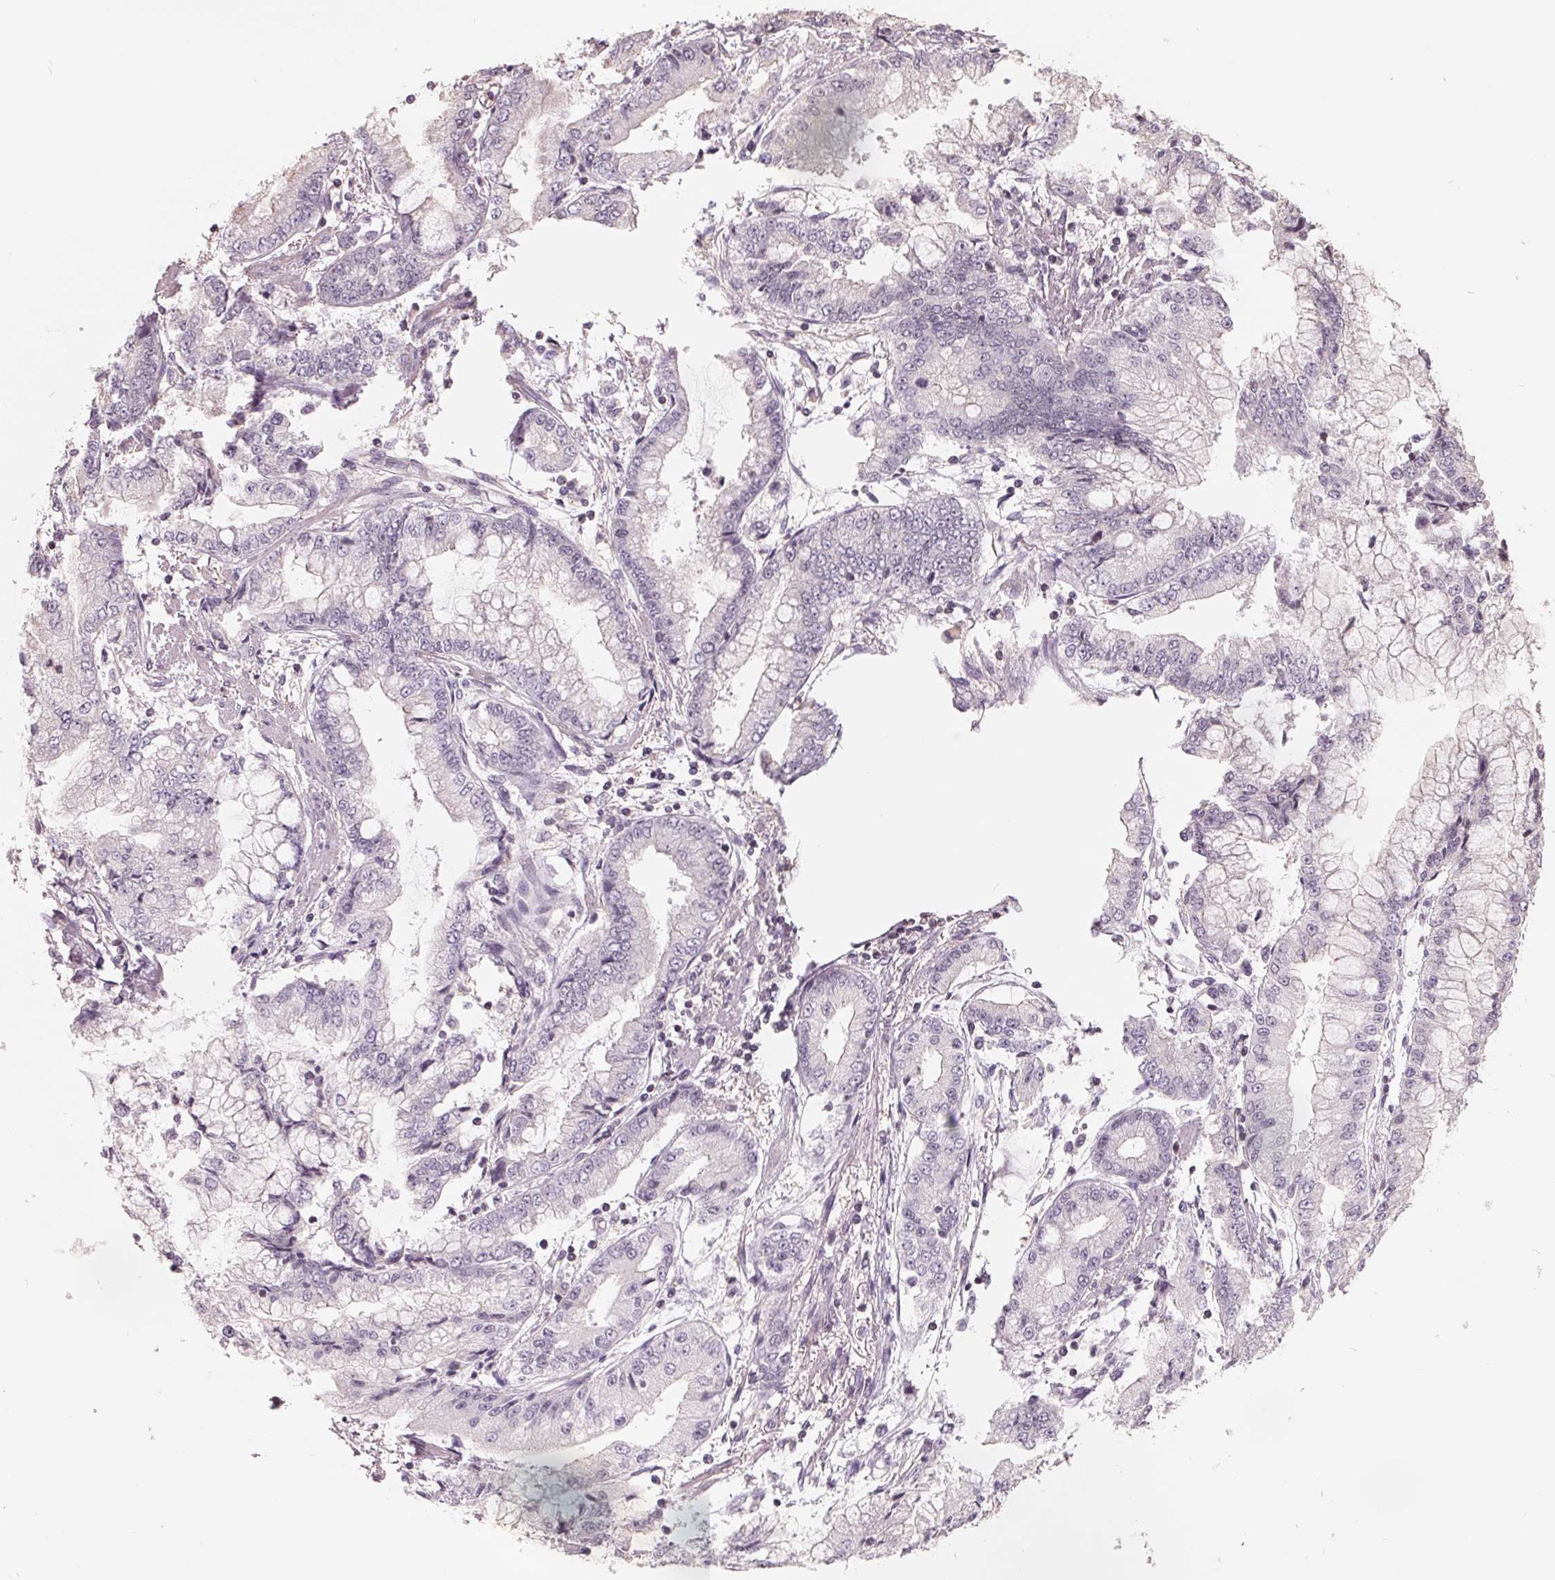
{"staining": {"intensity": "negative", "quantity": "none", "location": "none"}, "tissue": "stomach cancer", "cell_type": "Tumor cells", "image_type": "cancer", "snomed": [{"axis": "morphology", "description": "Adenocarcinoma, NOS"}, {"axis": "topography", "description": "Stomach, upper"}], "caption": "There is no significant expression in tumor cells of stomach adenocarcinoma.", "gene": "FTCD", "patient": {"sex": "female", "age": 74}}